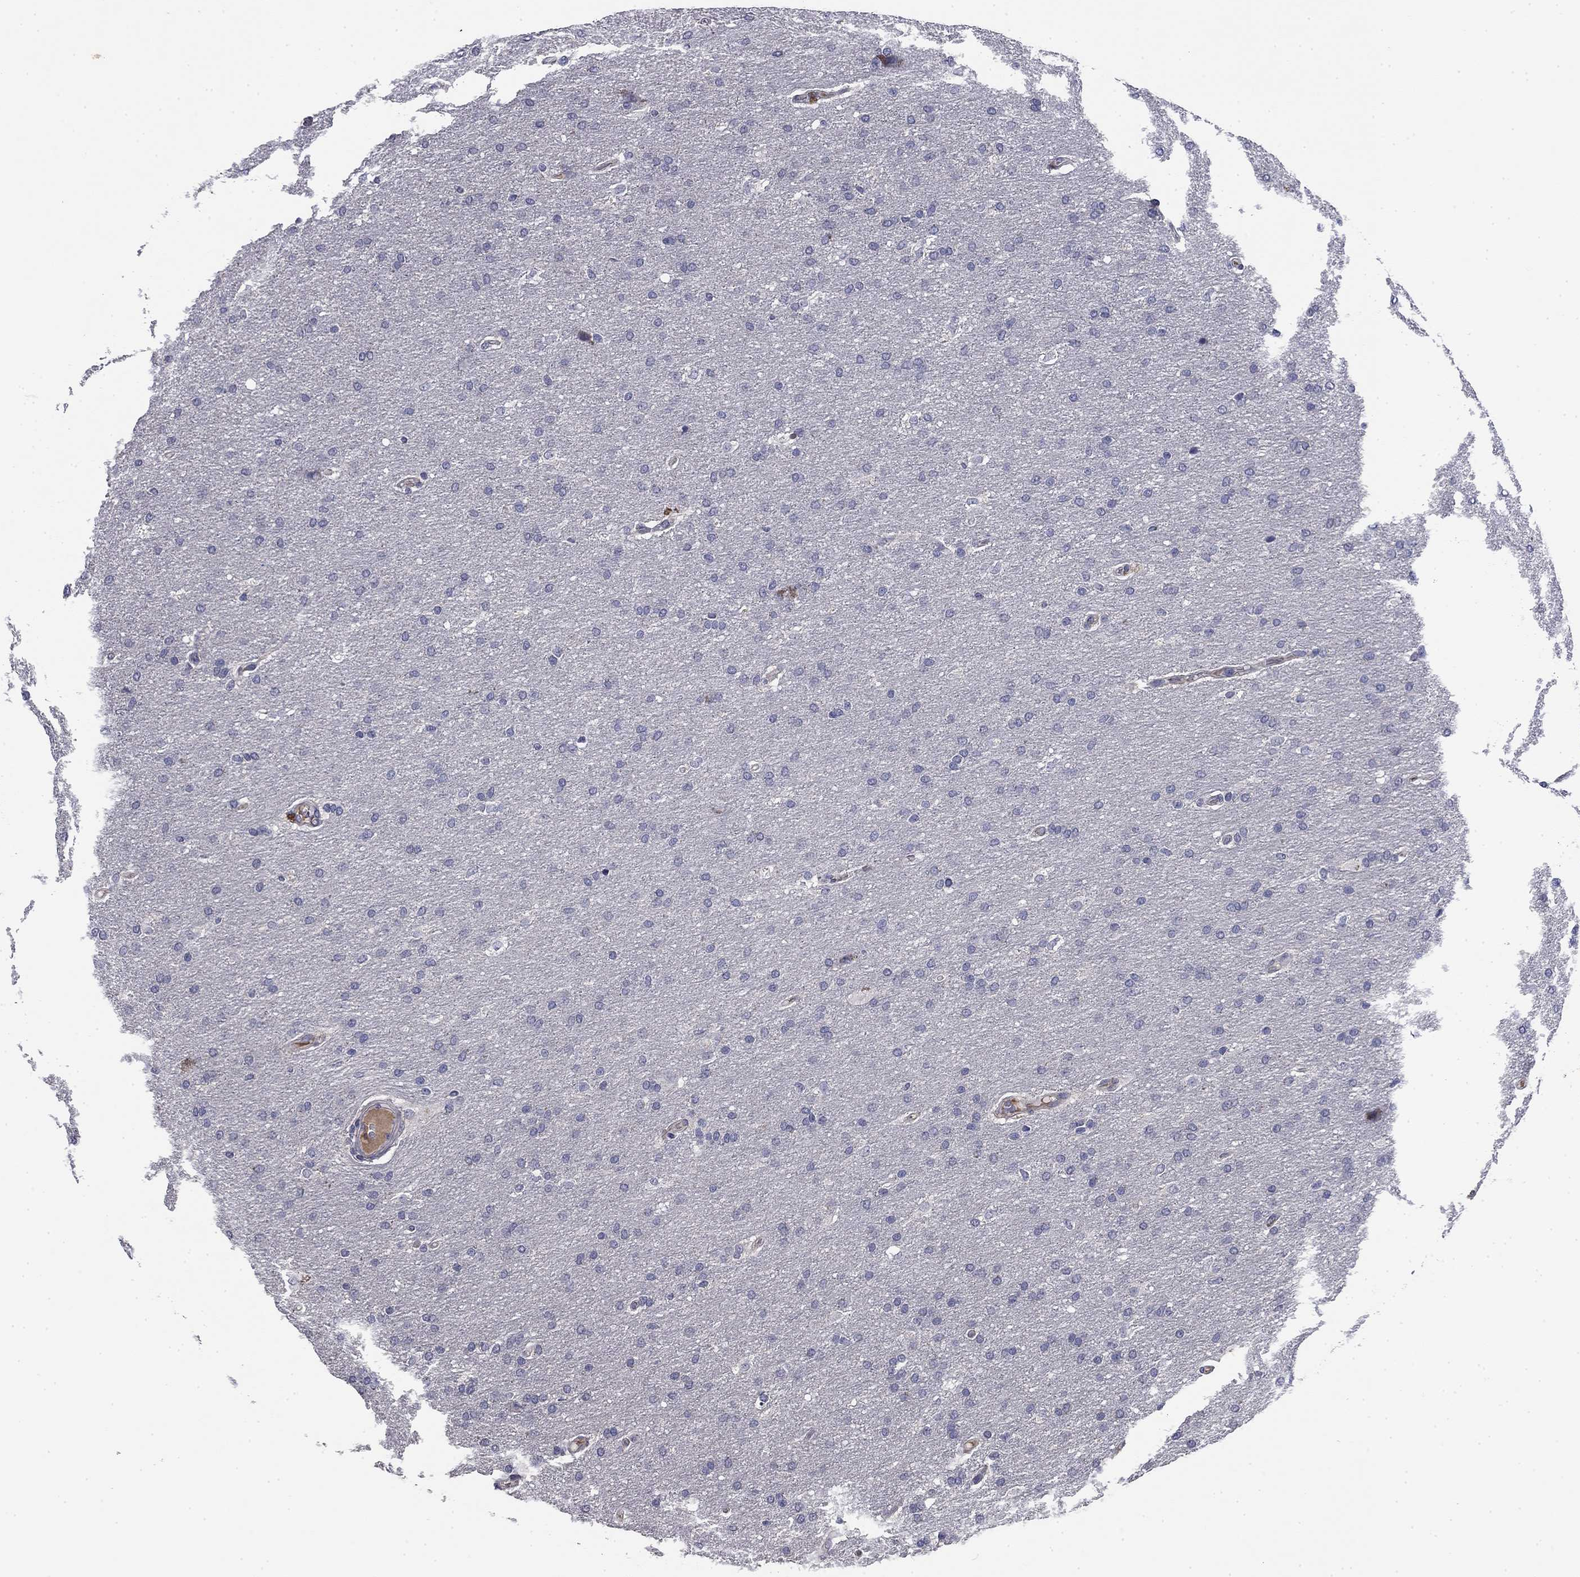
{"staining": {"intensity": "negative", "quantity": "none", "location": "none"}, "tissue": "glioma", "cell_type": "Tumor cells", "image_type": "cancer", "snomed": [{"axis": "morphology", "description": "Glioma, malignant, Low grade"}, {"axis": "topography", "description": "Brain"}], "caption": "Tumor cells are negative for protein expression in human glioma. The staining was performed using DAB to visualize the protein expression in brown, while the nuclei were stained in blue with hematoxylin (Magnification: 20x).", "gene": "COL2A1", "patient": {"sex": "female", "age": 37}}